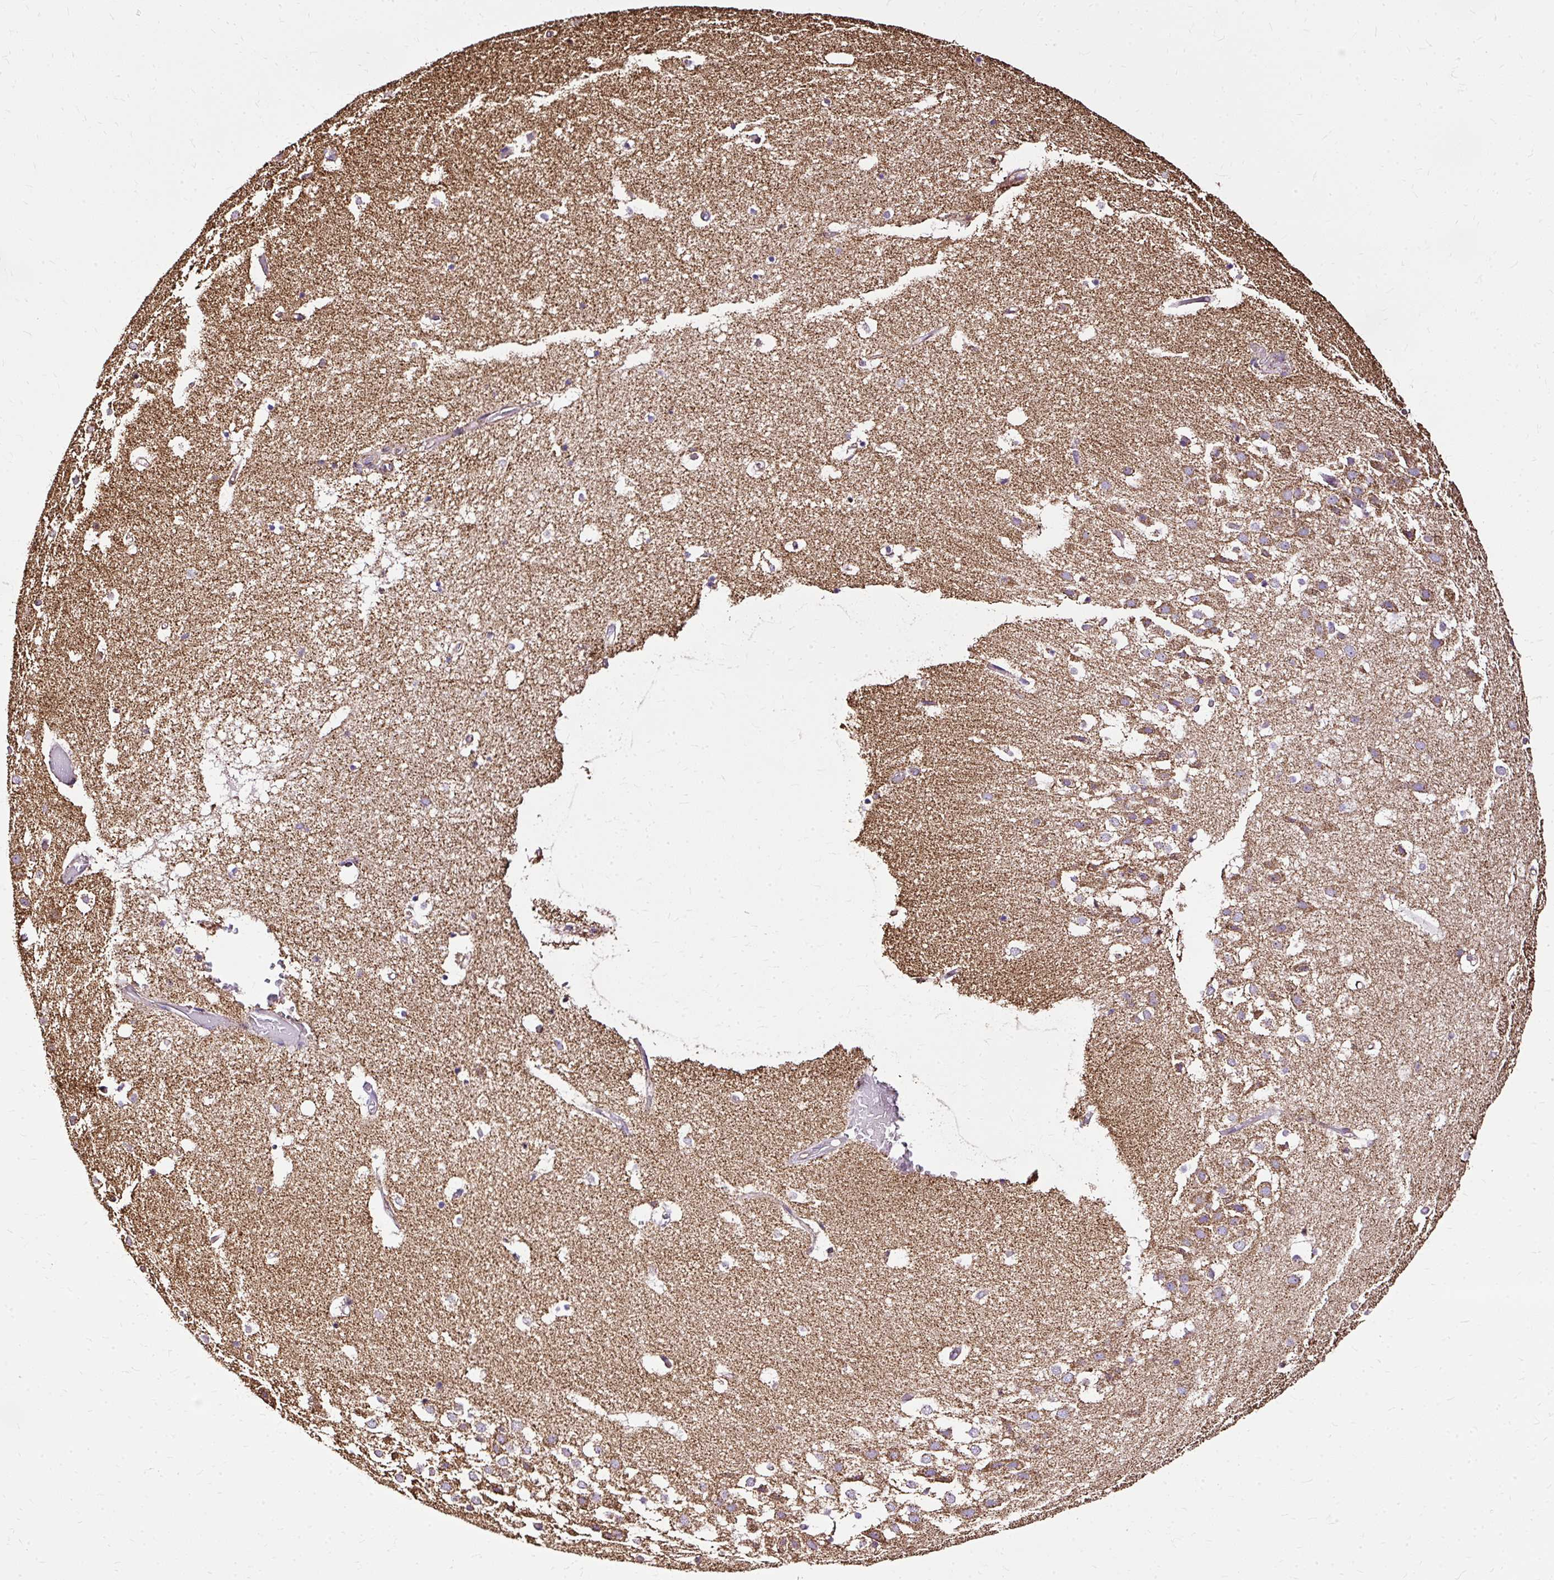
{"staining": {"intensity": "weak", "quantity": "<25%", "location": "cytoplasmic/membranous"}, "tissue": "hippocampus", "cell_type": "Glial cells", "image_type": "normal", "snomed": [{"axis": "morphology", "description": "Normal tissue, NOS"}, {"axis": "topography", "description": "Hippocampus"}], "caption": "Hippocampus was stained to show a protein in brown. There is no significant expression in glial cells. (DAB IHC with hematoxylin counter stain).", "gene": "KLHL11", "patient": {"sex": "female", "age": 52}}